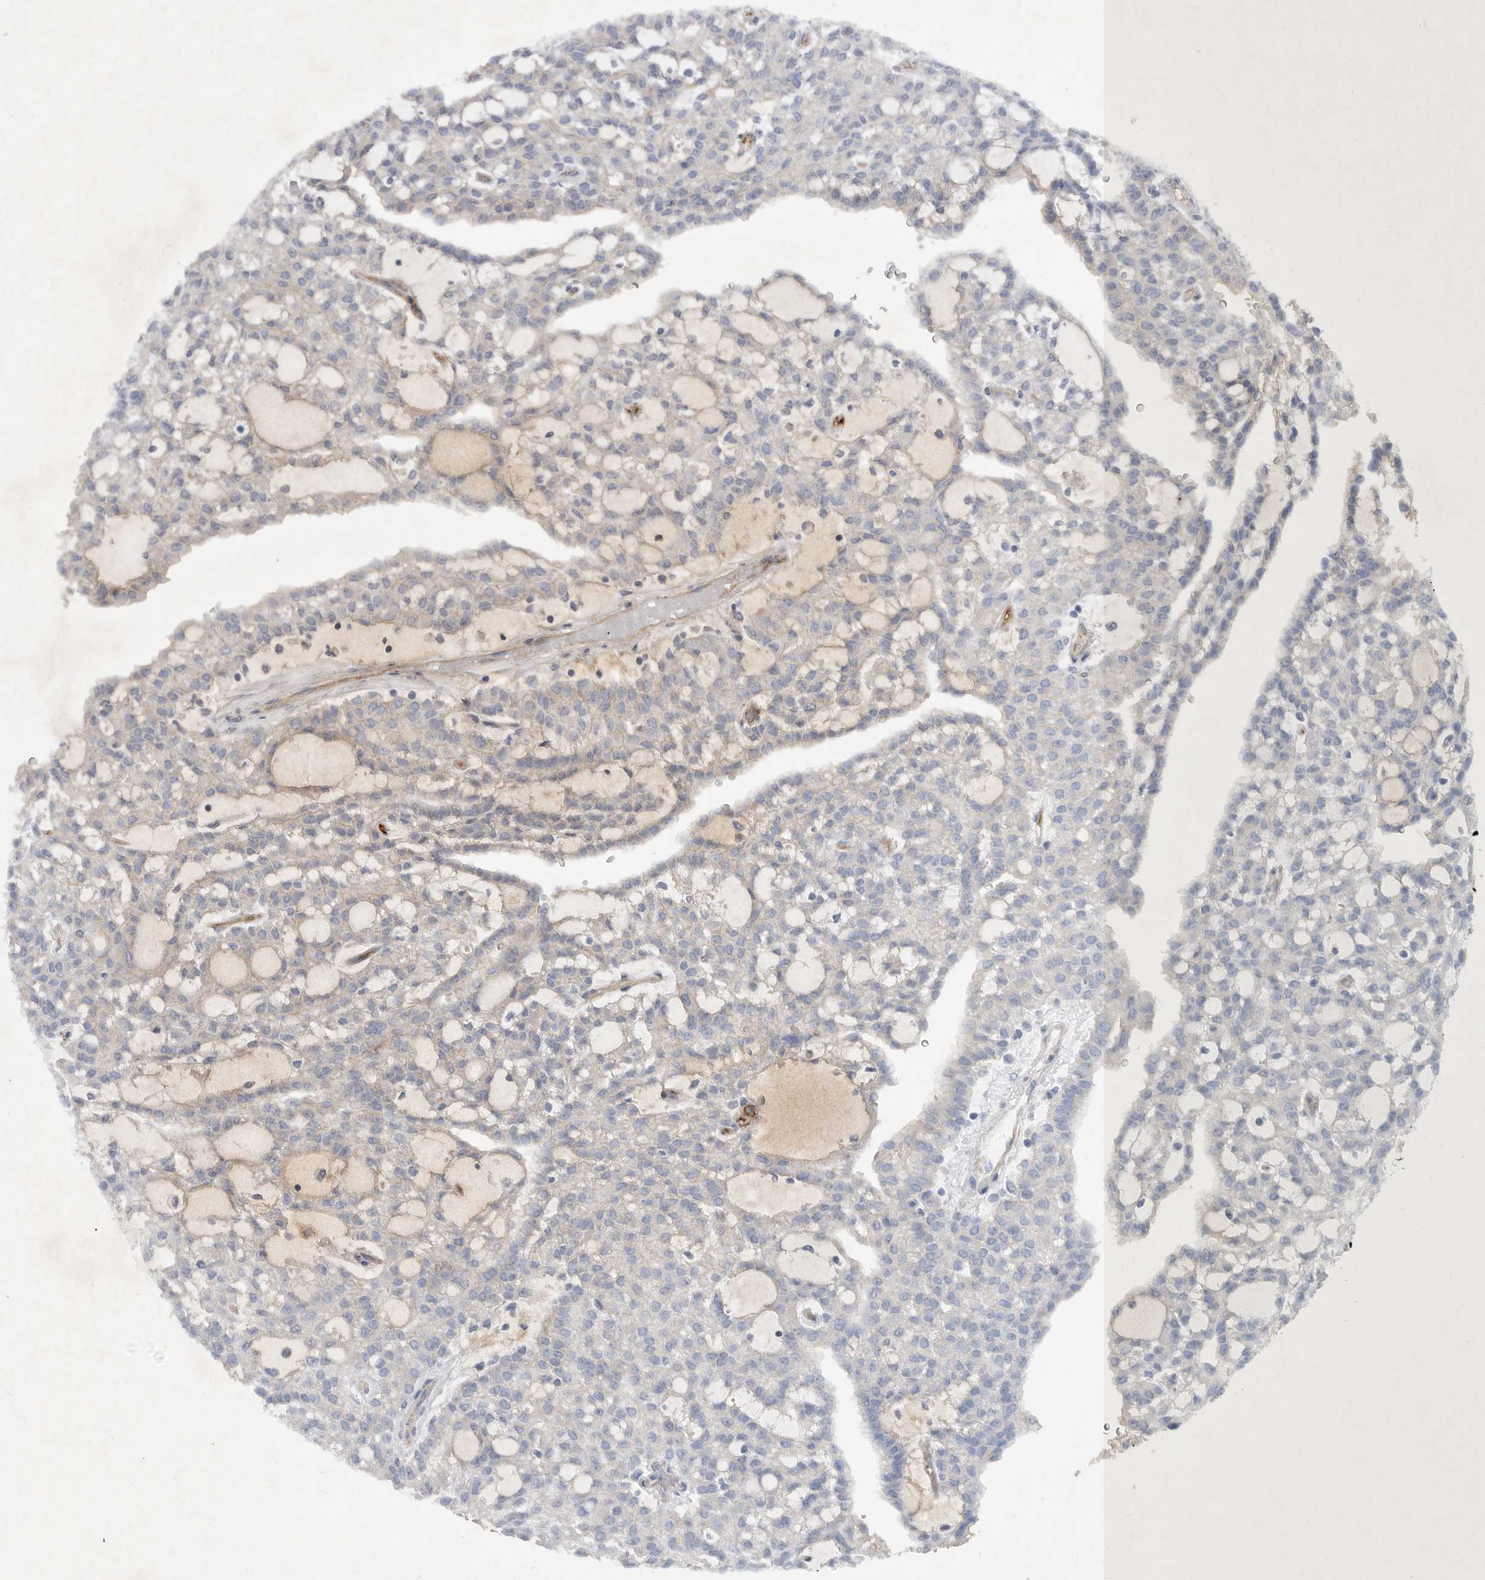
{"staining": {"intensity": "weak", "quantity": "25%-75%", "location": "cytoplasmic/membranous"}, "tissue": "renal cancer", "cell_type": "Tumor cells", "image_type": "cancer", "snomed": [{"axis": "morphology", "description": "Adenocarcinoma, NOS"}, {"axis": "topography", "description": "Kidney"}], "caption": "Protein staining shows weak cytoplasmic/membranous staining in about 25%-75% of tumor cells in renal adenocarcinoma. The staining was performed using DAB, with brown indicating positive protein expression. Nuclei are stained blue with hematoxylin.", "gene": "MLPH", "patient": {"sex": "male", "age": 63}}